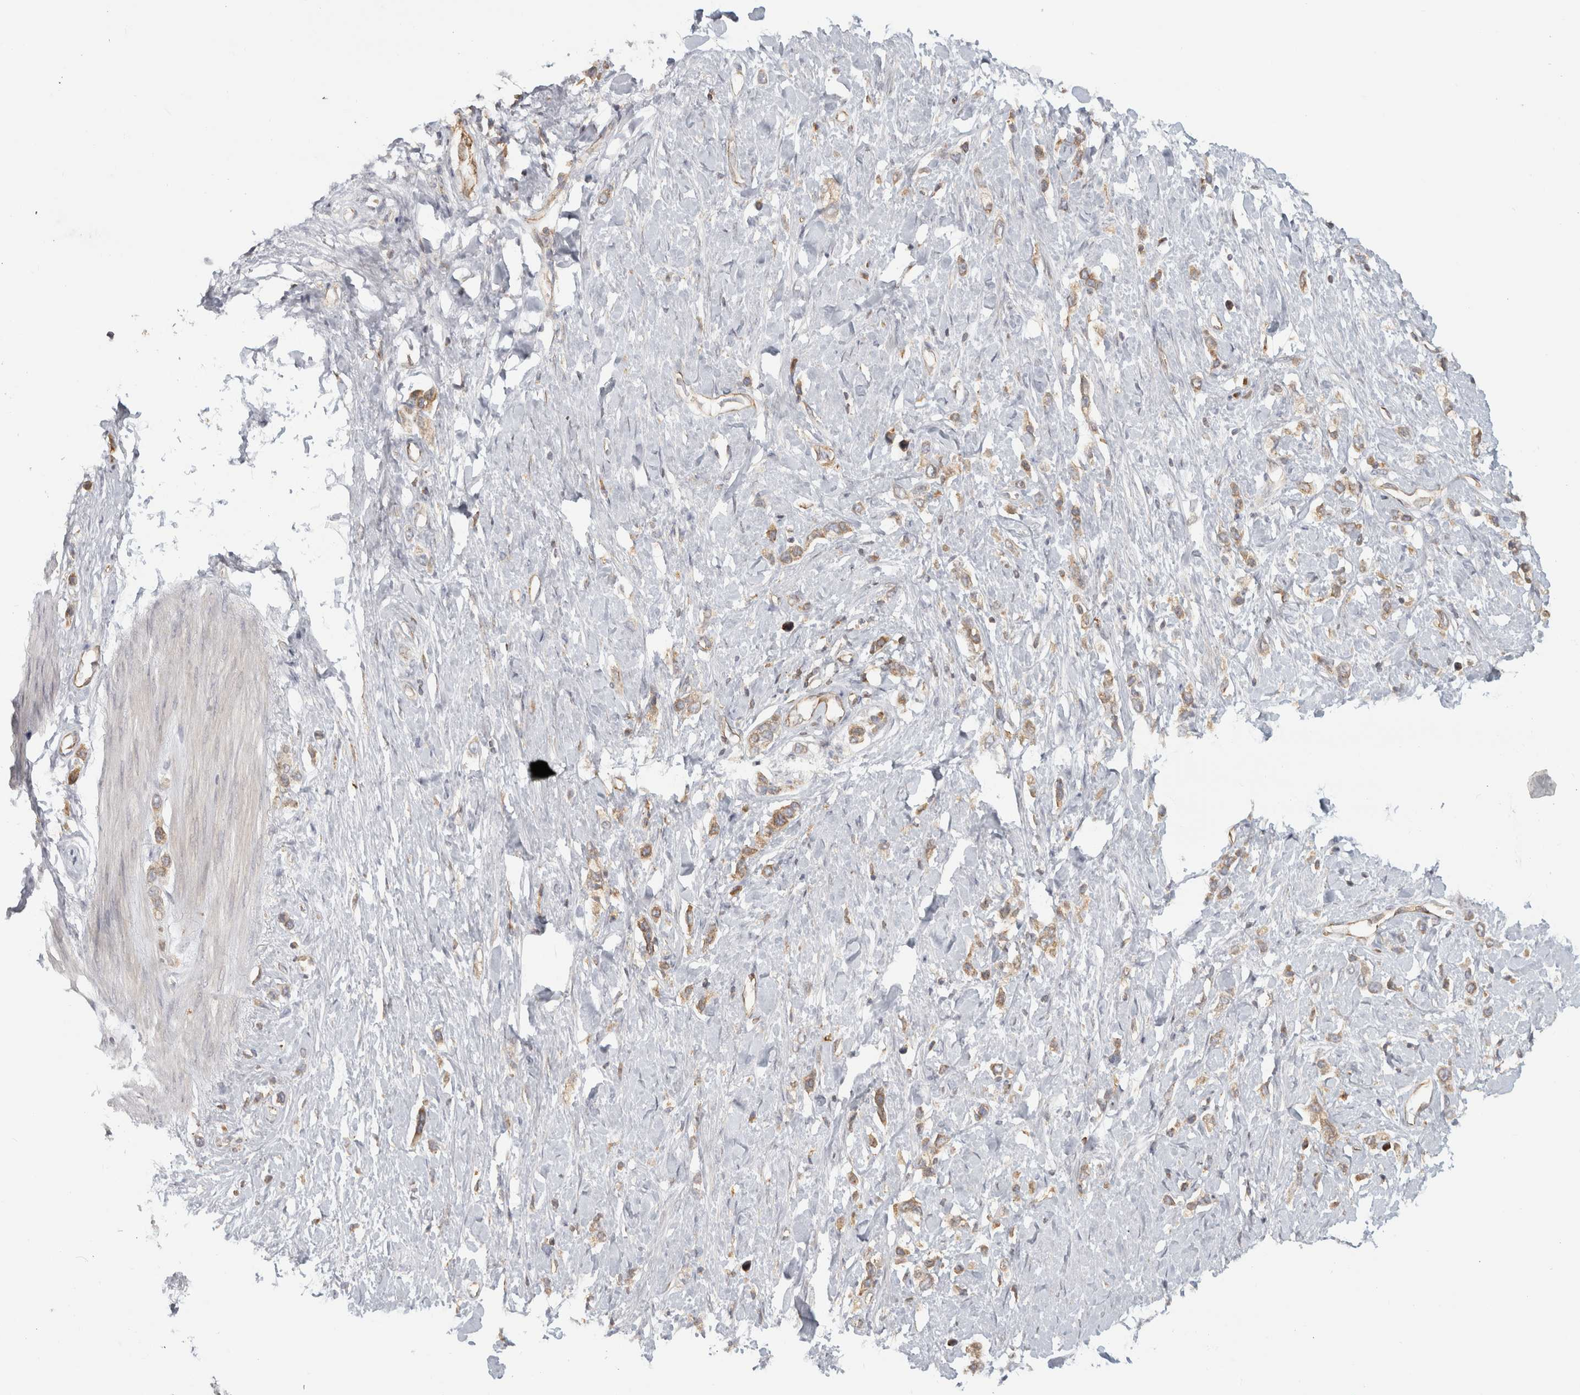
{"staining": {"intensity": "moderate", "quantity": "25%-75%", "location": "cytoplasmic/membranous"}, "tissue": "stomach cancer", "cell_type": "Tumor cells", "image_type": "cancer", "snomed": [{"axis": "morphology", "description": "Adenocarcinoma, NOS"}, {"axis": "topography", "description": "Stomach"}], "caption": "This is a histology image of immunohistochemistry (IHC) staining of stomach adenocarcinoma, which shows moderate staining in the cytoplasmic/membranous of tumor cells.", "gene": "HLA-E", "patient": {"sex": "female", "age": 65}}